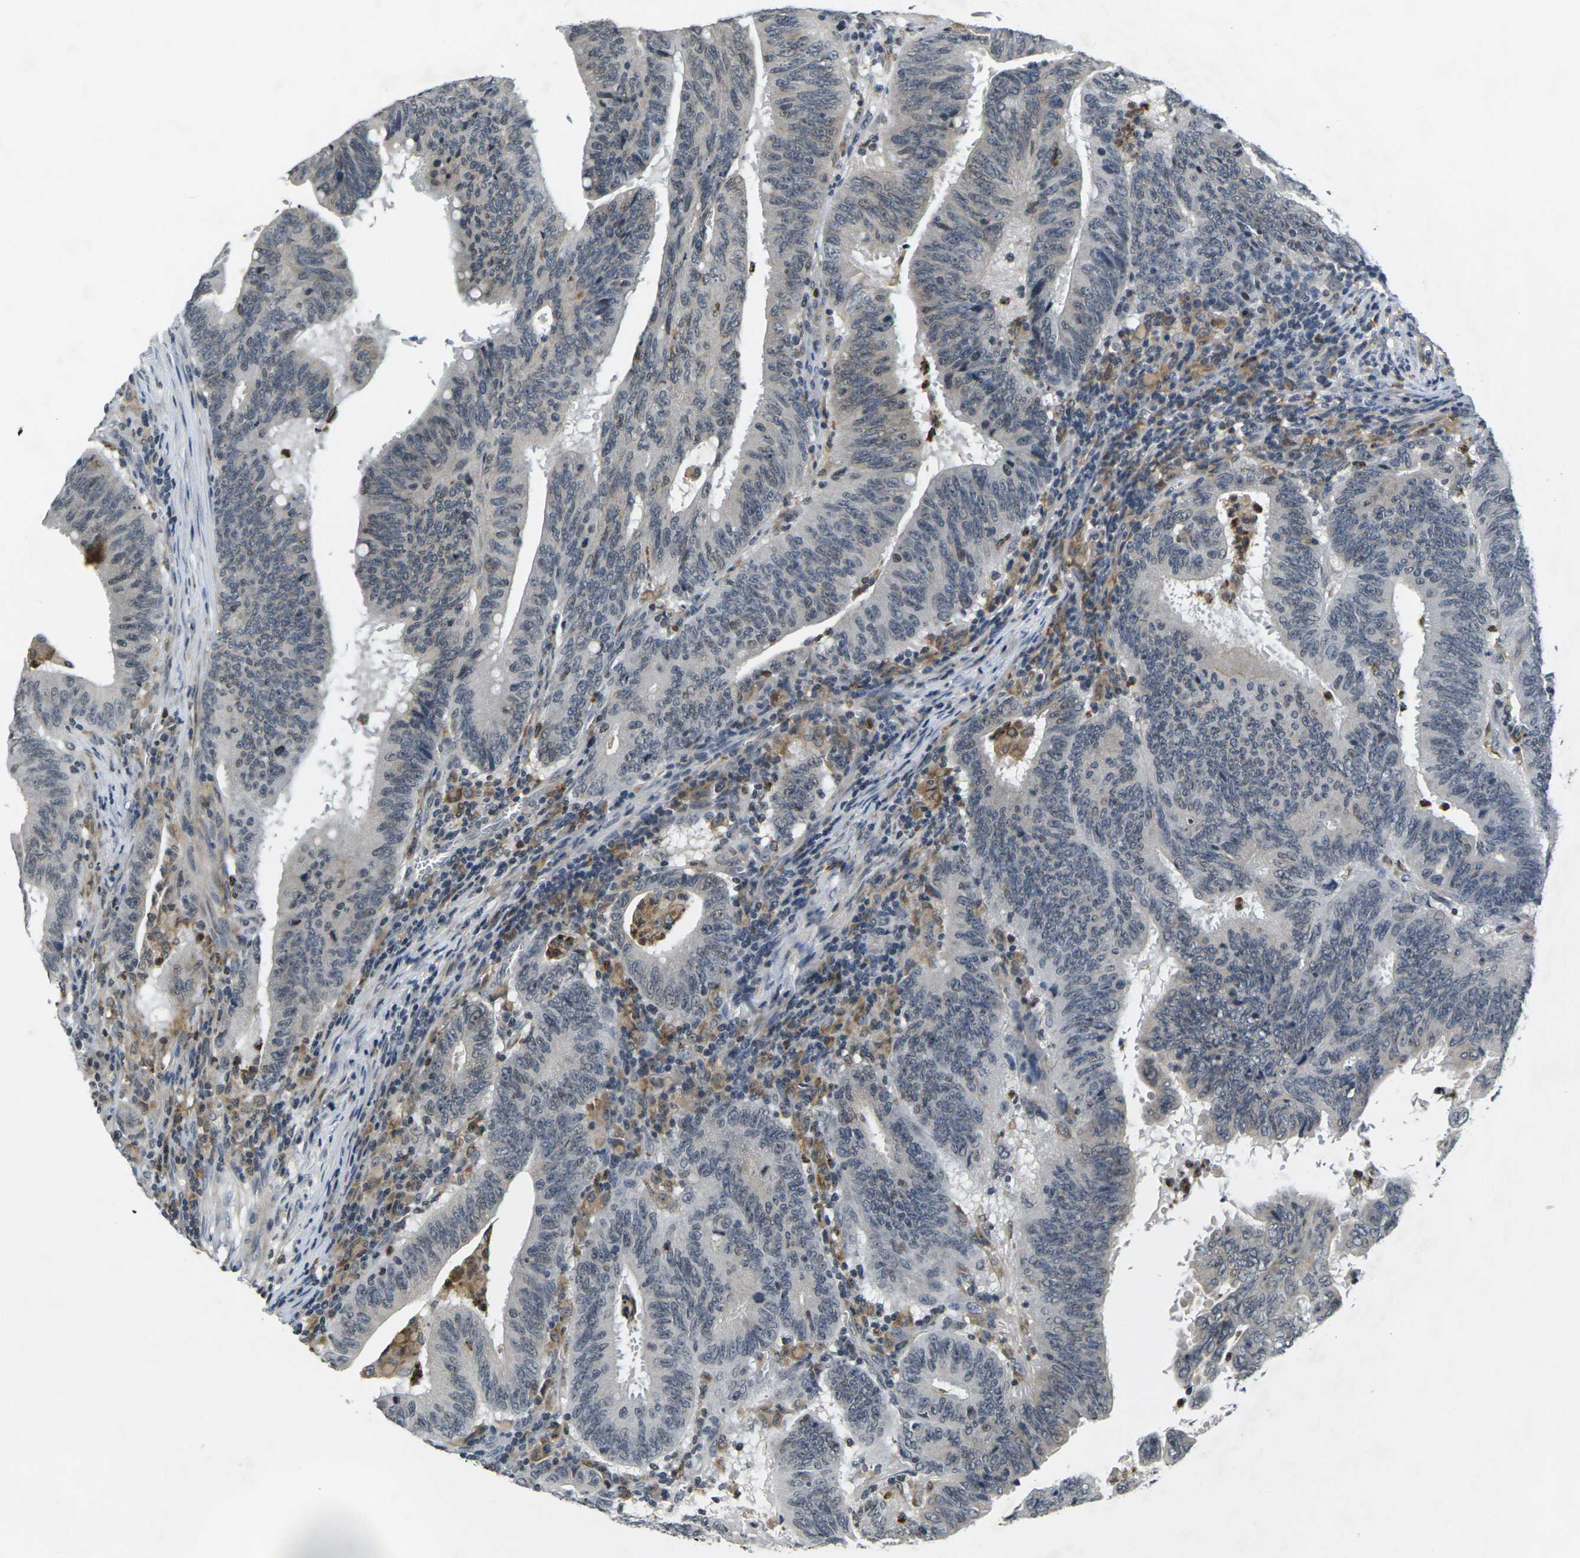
{"staining": {"intensity": "negative", "quantity": "none", "location": "none"}, "tissue": "colorectal cancer", "cell_type": "Tumor cells", "image_type": "cancer", "snomed": [{"axis": "morphology", "description": "Adenocarcinoma, NOS"}, {"axis": "topography", "description": "Colon"}], "caption": "Tumor cells show no significant protein expression in colorectal cancer (adenocarcinoma). (Stains: DAB (3,3'-diaminobenzidine) immunohistochemistry (IHC) with hematoxylin counter stain, Microscopy: brightfield microscopy at high magnification).", "gene": "C1QC", "patient": {"sex": "male", "age": 45}}